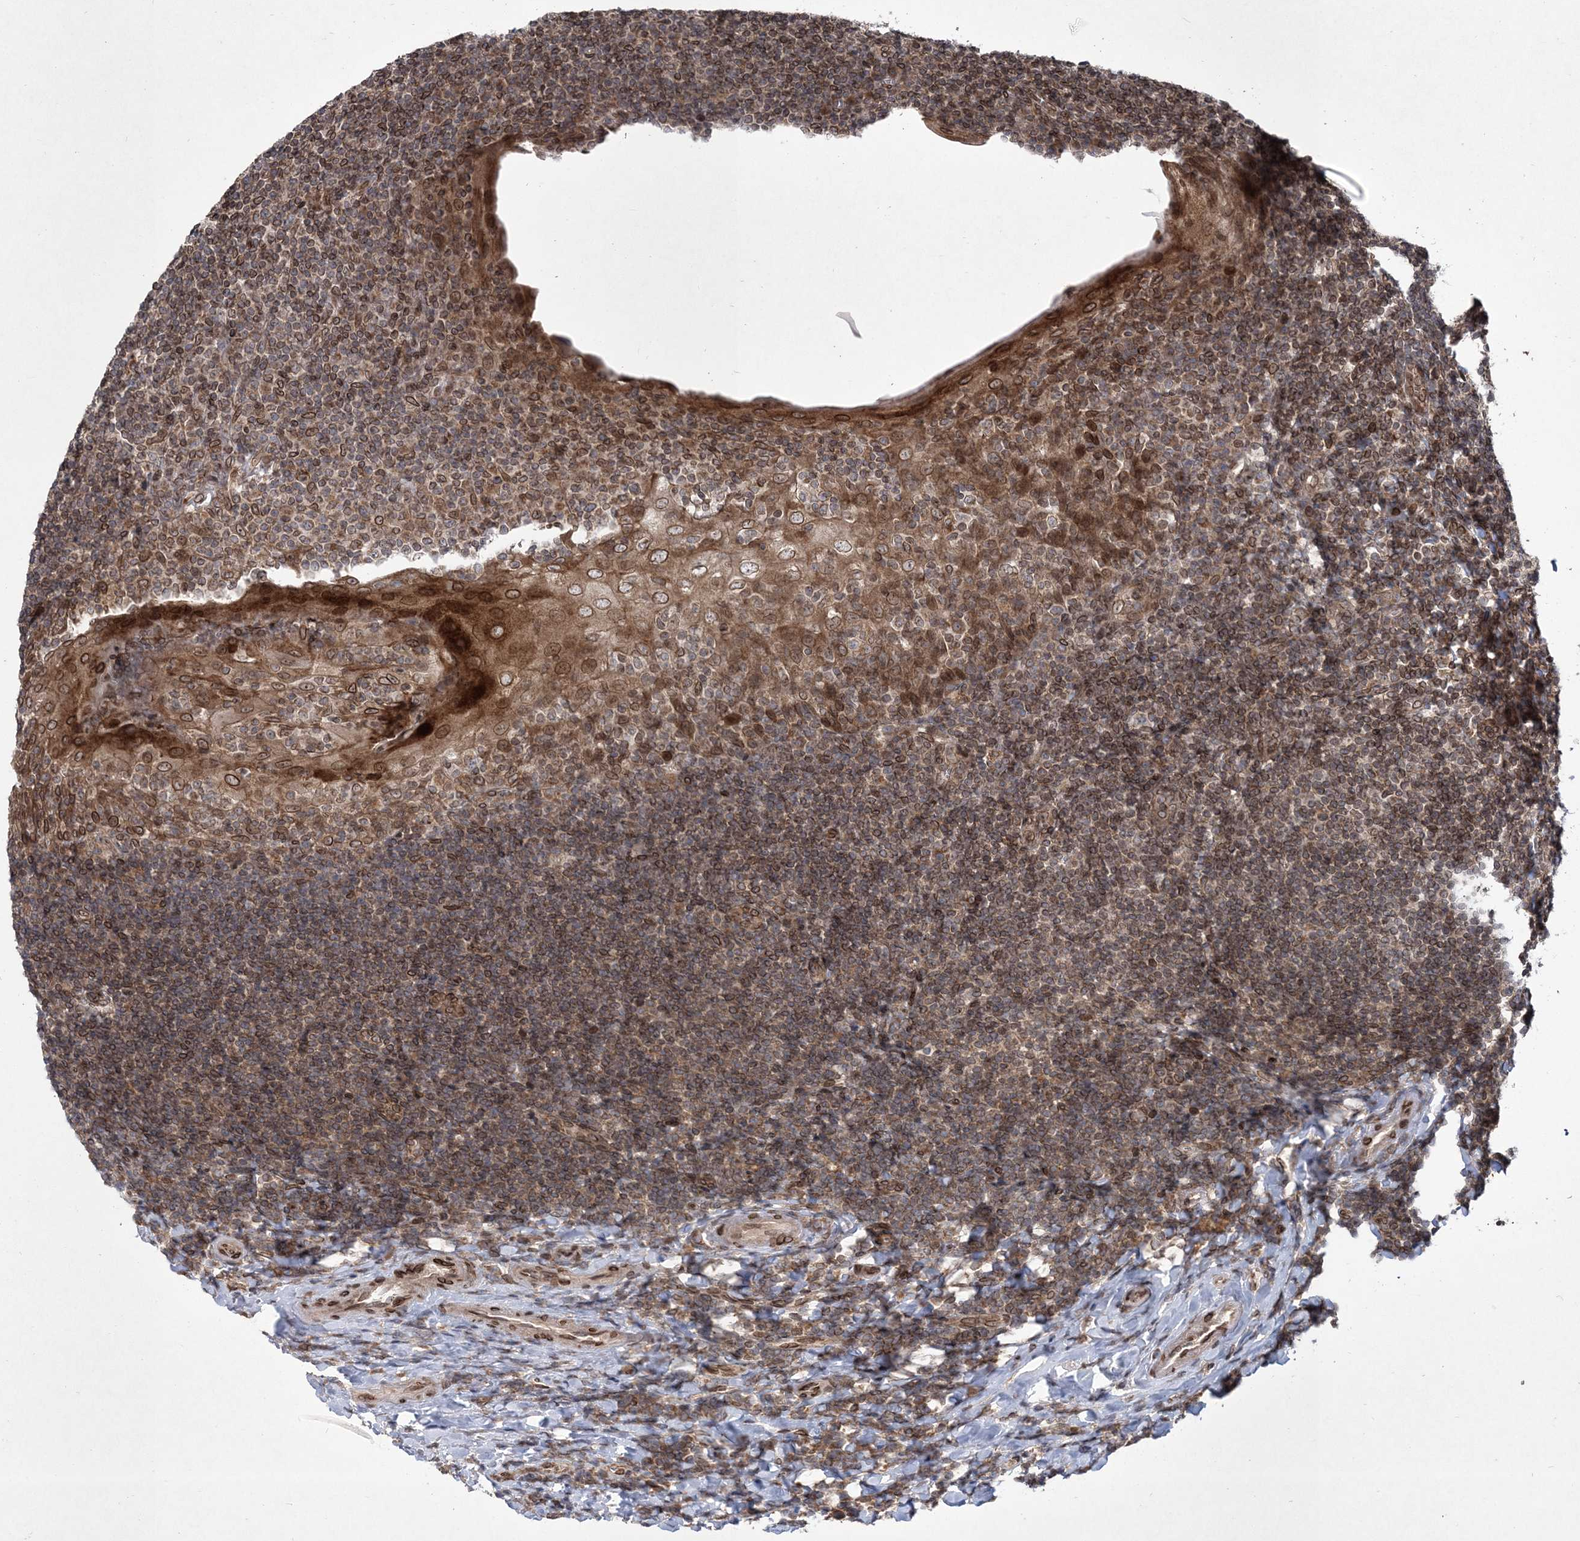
{"staining": {"intensity": "moderate", "quantity": "<25%", "location": "cytoplasmic/membranous,nuclear"}, "tissue": "tonsil", "cell_type": "Germinal center cells", "image_type": "normal", "snomed": [{"axis": "morphology", "description": "Normal tissue, NOS"}, {"axis": "topography", "description": "Tonsil"}], "caption": "Human tonsil stained with a brown dye reveals moderate cytoplasmic/membranous,nuclear positive expression in approximately <25% of germinal center cells.", "gene": "DNAJC27", "patient": {"sex": "male", "age": 37}}